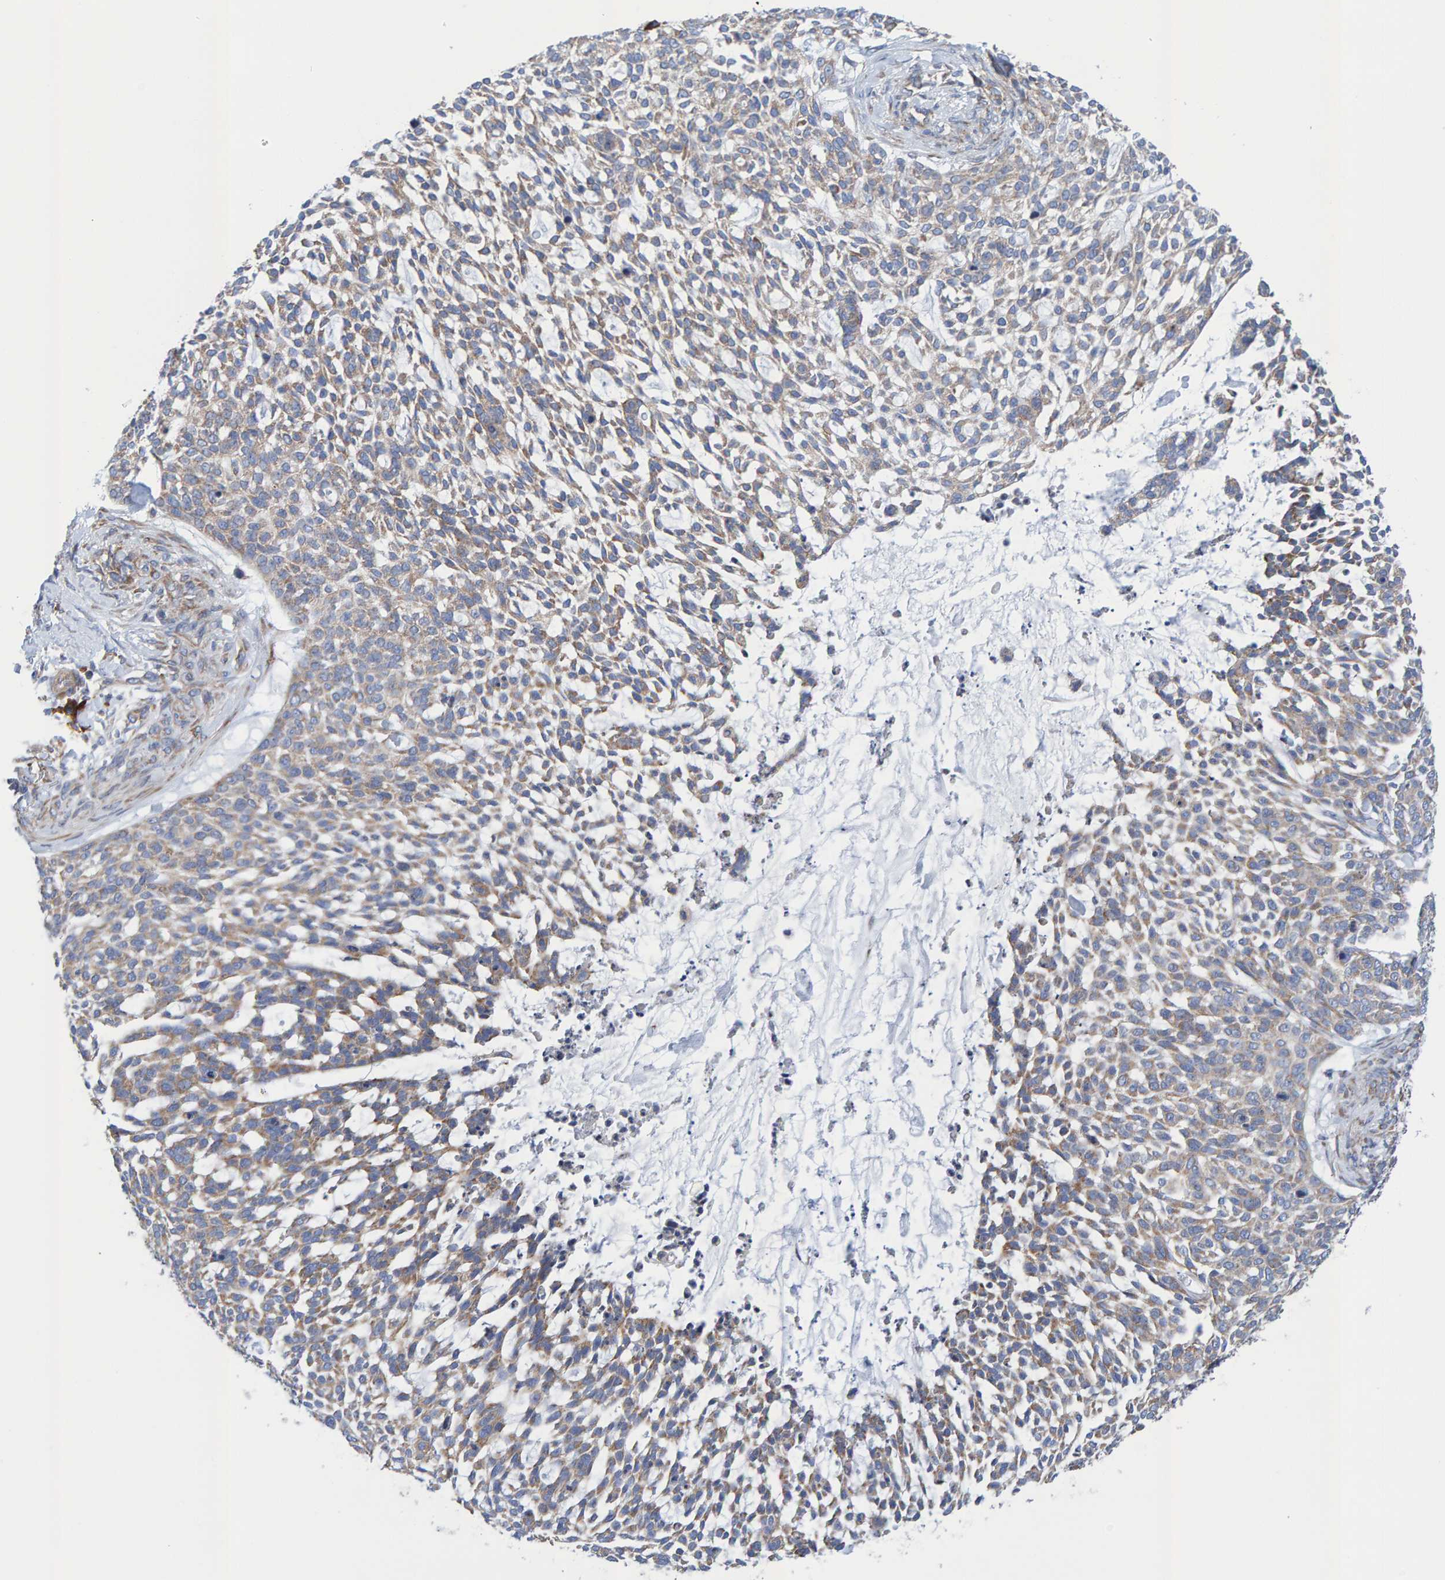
{"staining": {"intensity": "weak", "quantity": ">75%", "location": "cytoplasmic/membranous"}, "tissue": "skin cancer", "cell_type": "Tumor cells", "image_type": "cancer", "snomed": [{"axis": "morphology", "description": "Basal cell carcinoma"}, {"axis": "topography", "description": "Skin"}], "caption": "This is a micrograph of immunohistochemistry (IHC) staining of skin cancer (basal cell carcinoma), which shows weak staining in the cytoplasmic/membranous of tumor cells.", "gene": "CDK5RAP3", "patient": {"sex": "female", "age": 64}}